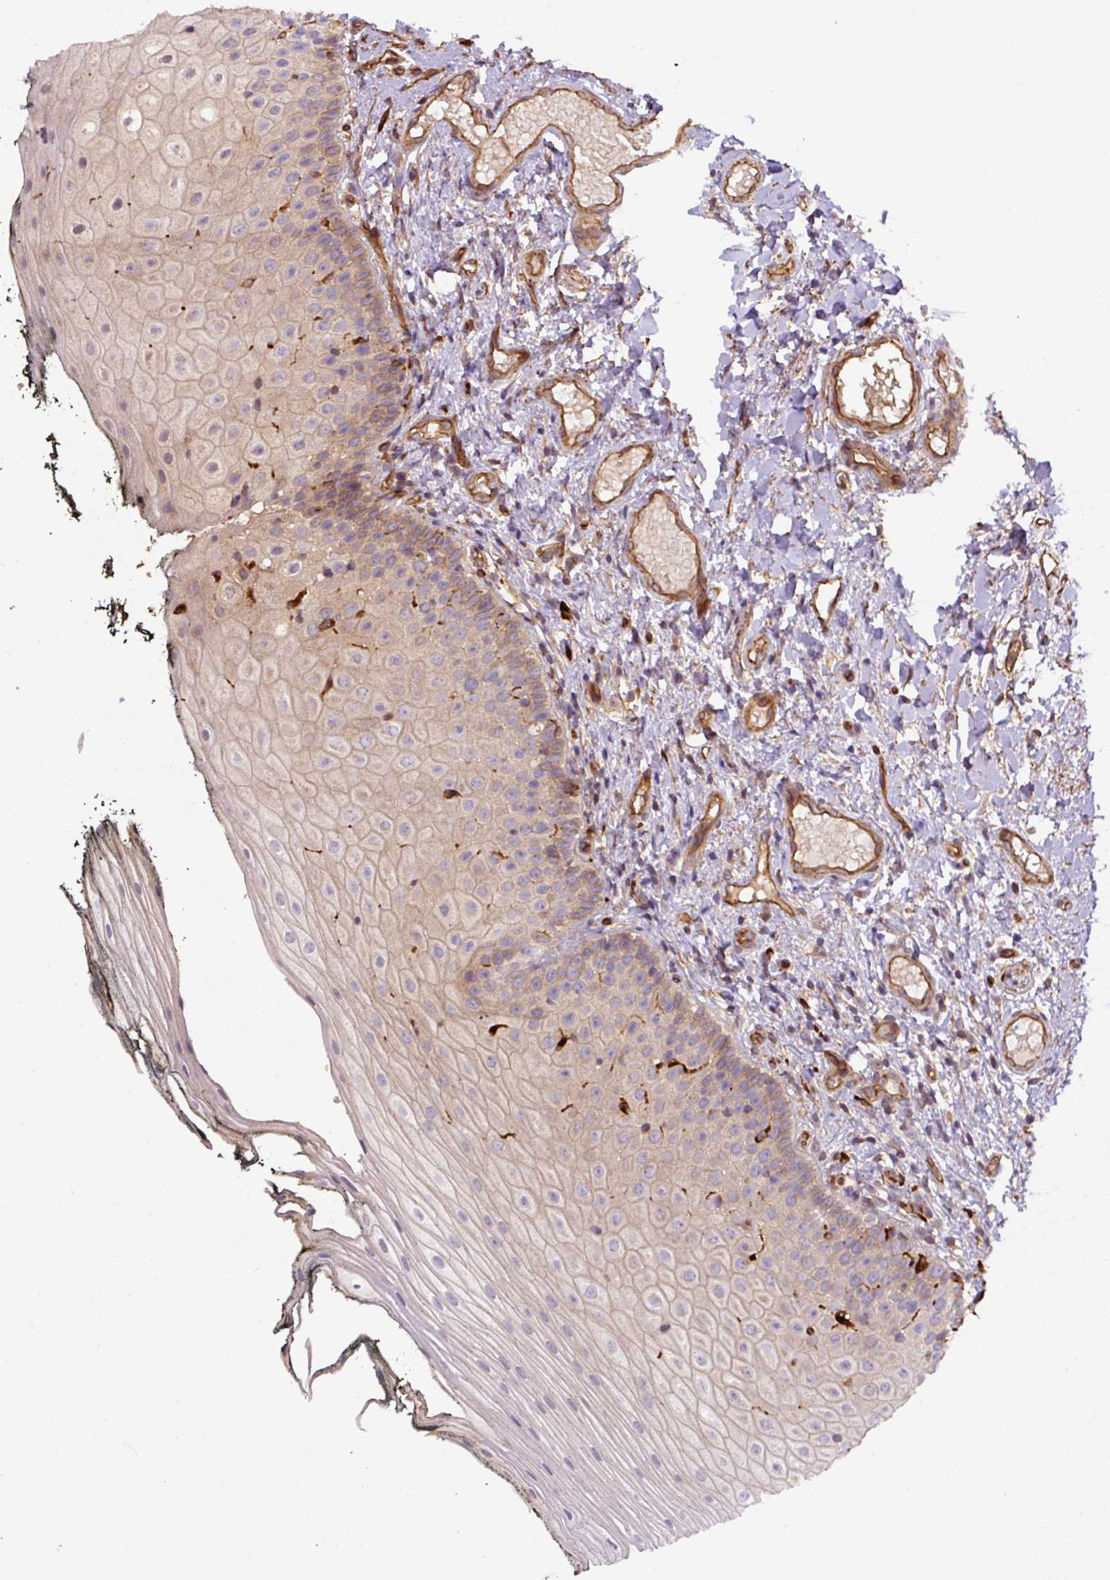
{"staining": {"intensity": "weak", "quantity": "25%-75%", "location": "cytoplasmic/membranous"}, "tissue": "oral mucosa", "cell_type": "Squamous epithelial cells", "image_type": "normal", "snomed": [{"axis": "morphology", "description": "Normal tissue, NOS"}, {"axis": "topography", "description": "Oral tissue"}], "caption": "Normal oral mucosa exhibits weak cytoplasmic/membranous positivity in about 25%-75% of squamous epithelial cells.", "gene": "B3GALT5", "patient": {"sex": "male", "age": 75}}